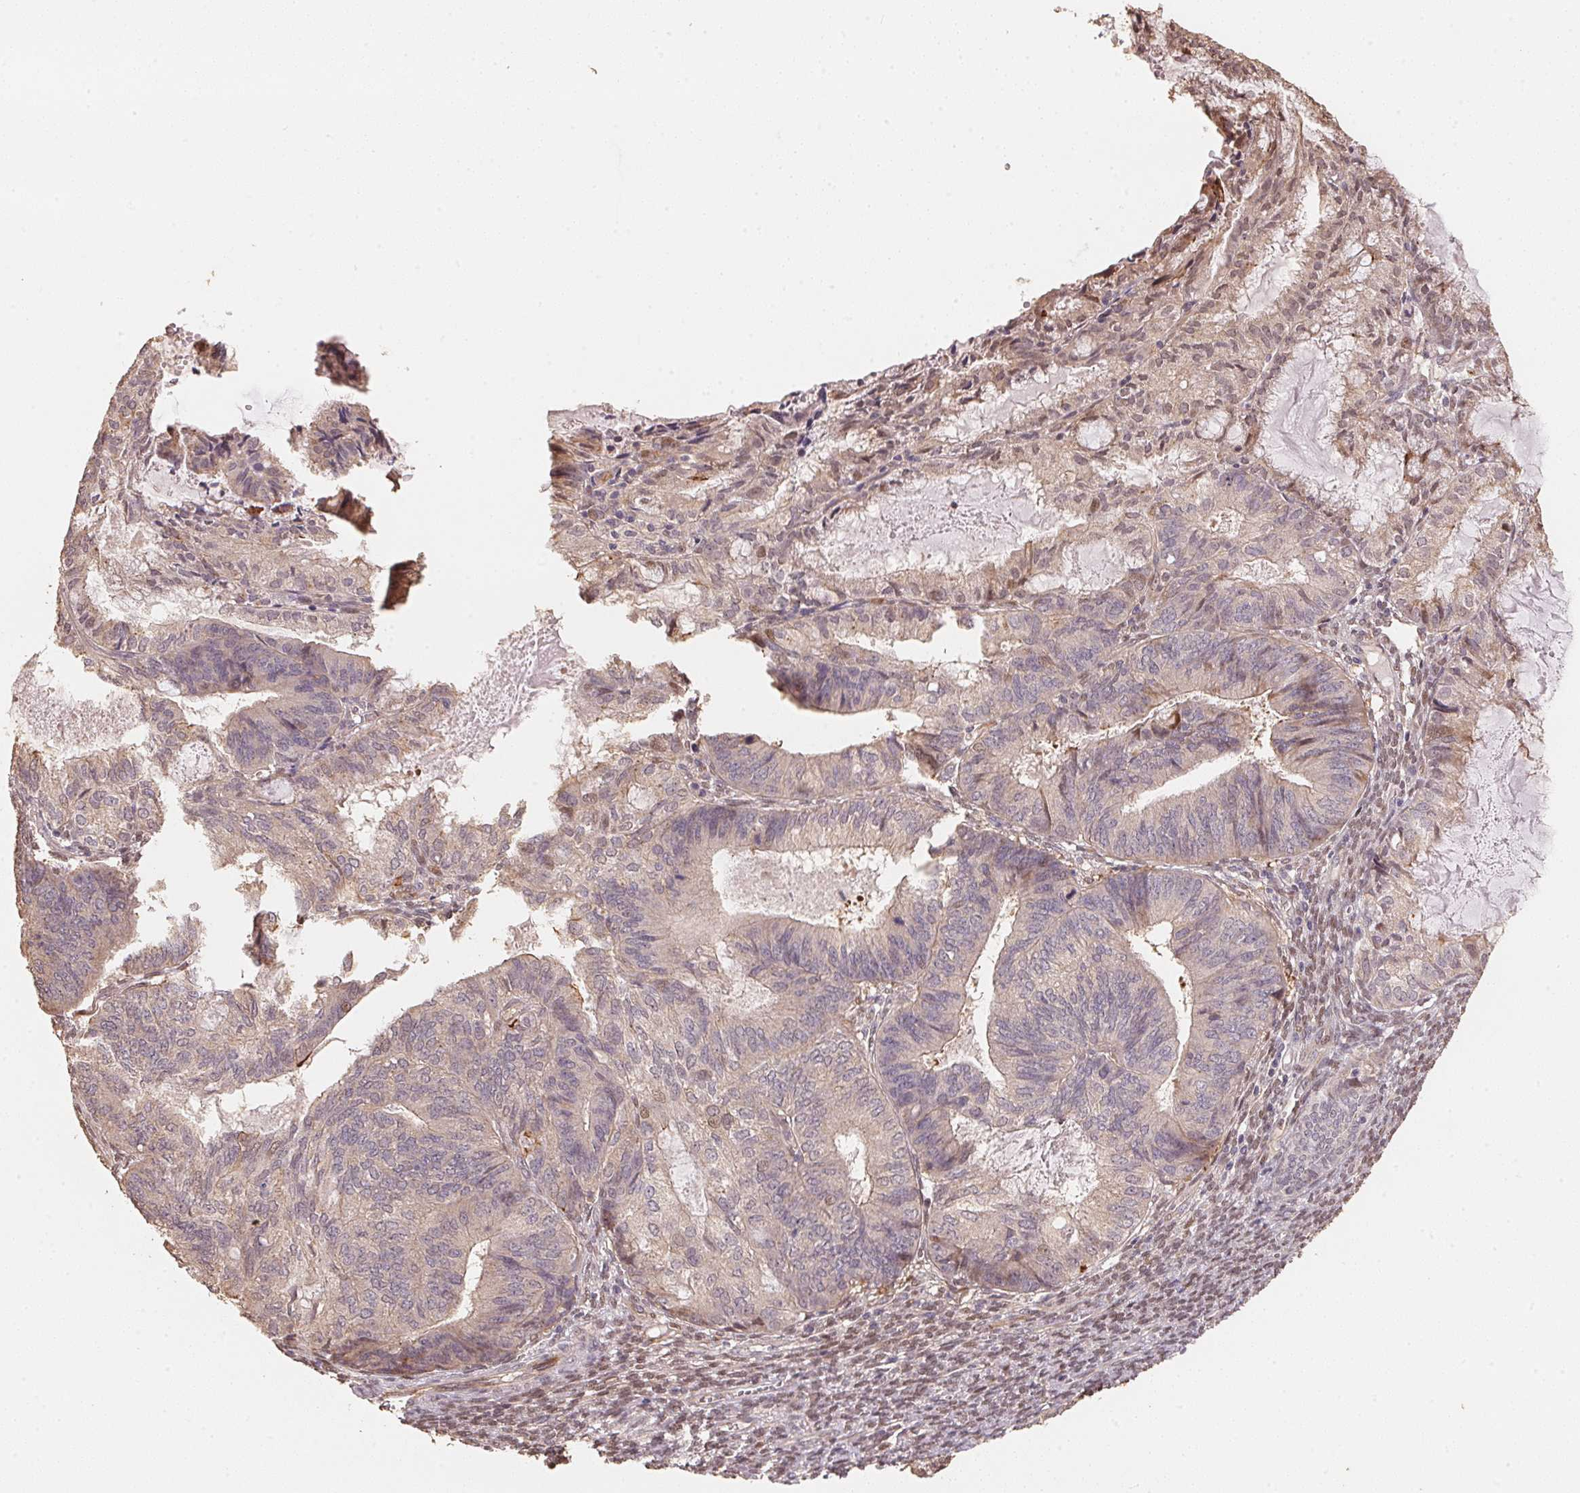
{"staining": {"intensity": "weak", "quantity": "<25%", "location": "cytoplasmic/membranous"}, "tissue": "endometrial cancer", "cell_type": "Tumor cells", "image_type": "cancer", "snomed": [{"axis": "morphology", "description": "Adenocarcinoma, NOS"}, {"axis": "topography", "description": "Endometrium"}], "caption": "This is a micrograph of immunohistochemistry (IHC) staining of endometrial cancer, which shows no positivity in tumor cells.", "gene": "TMEM222", "patient": {"sex": "female", "age": 86}}